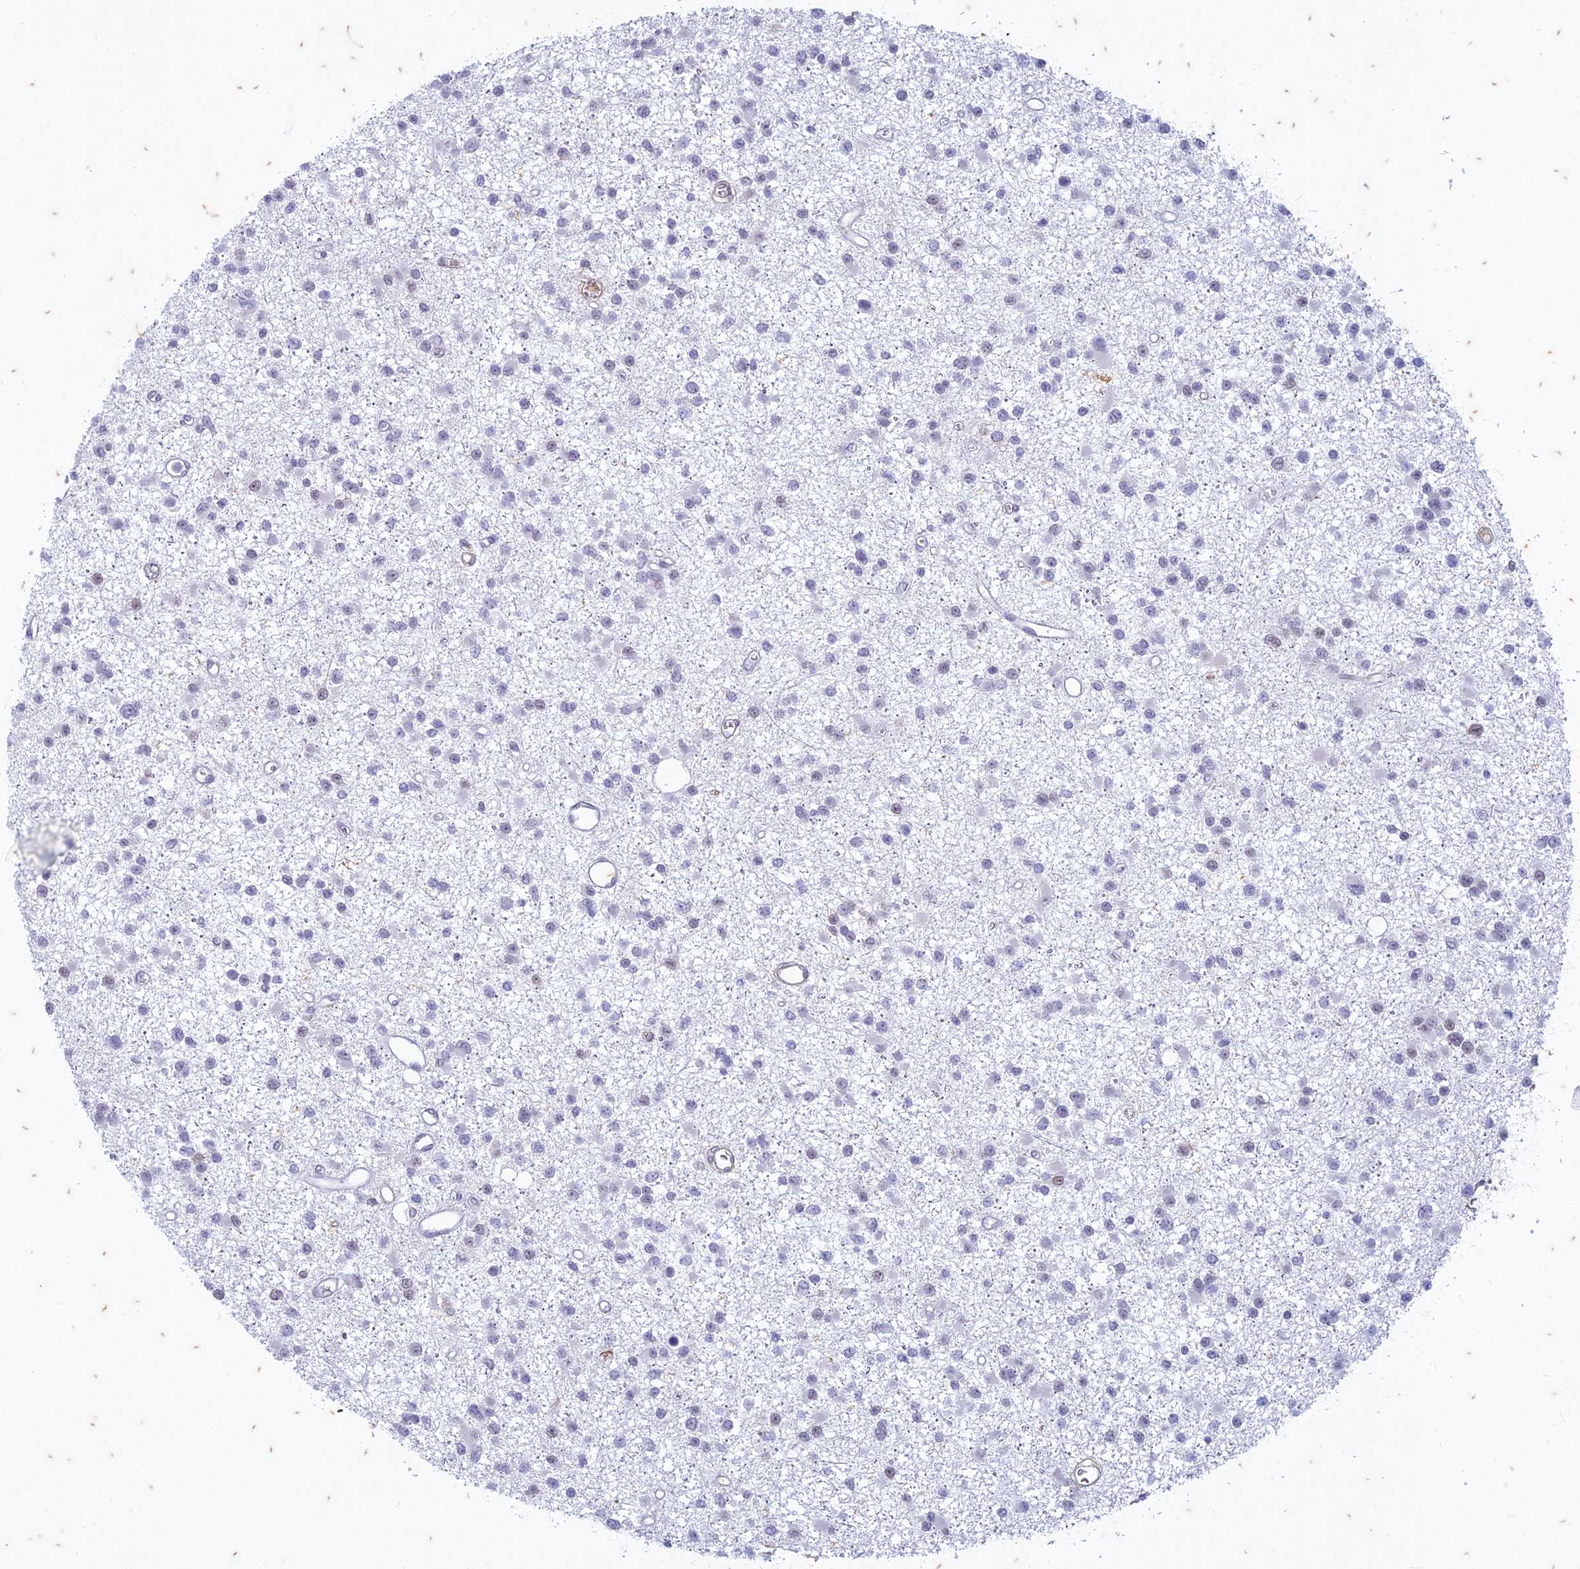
{"staining": {"intensity": "negative", "quantity": "none", "location": "none"}, "tissue": "glioma", "cell_type": "Tumor cells", "image_type": "cancer", "snomed": [{"axis": "morphology", "description": "Glioma, malignant, Low grade"}, {"axis": "topography", "description": "Brain"}], "caption": "Glioma was stained to show a protein in brown. There is no significant staining in tumor cells. The staining was performed using DAB (3,3'-diaminobenzidine) to visualize the protein expression in brown, while the nuclei were stained in blue with hematoxylin (Magnification: 20x).", "gene": "PABPN1L", "patient": {"sex": "female", "age": 22}}